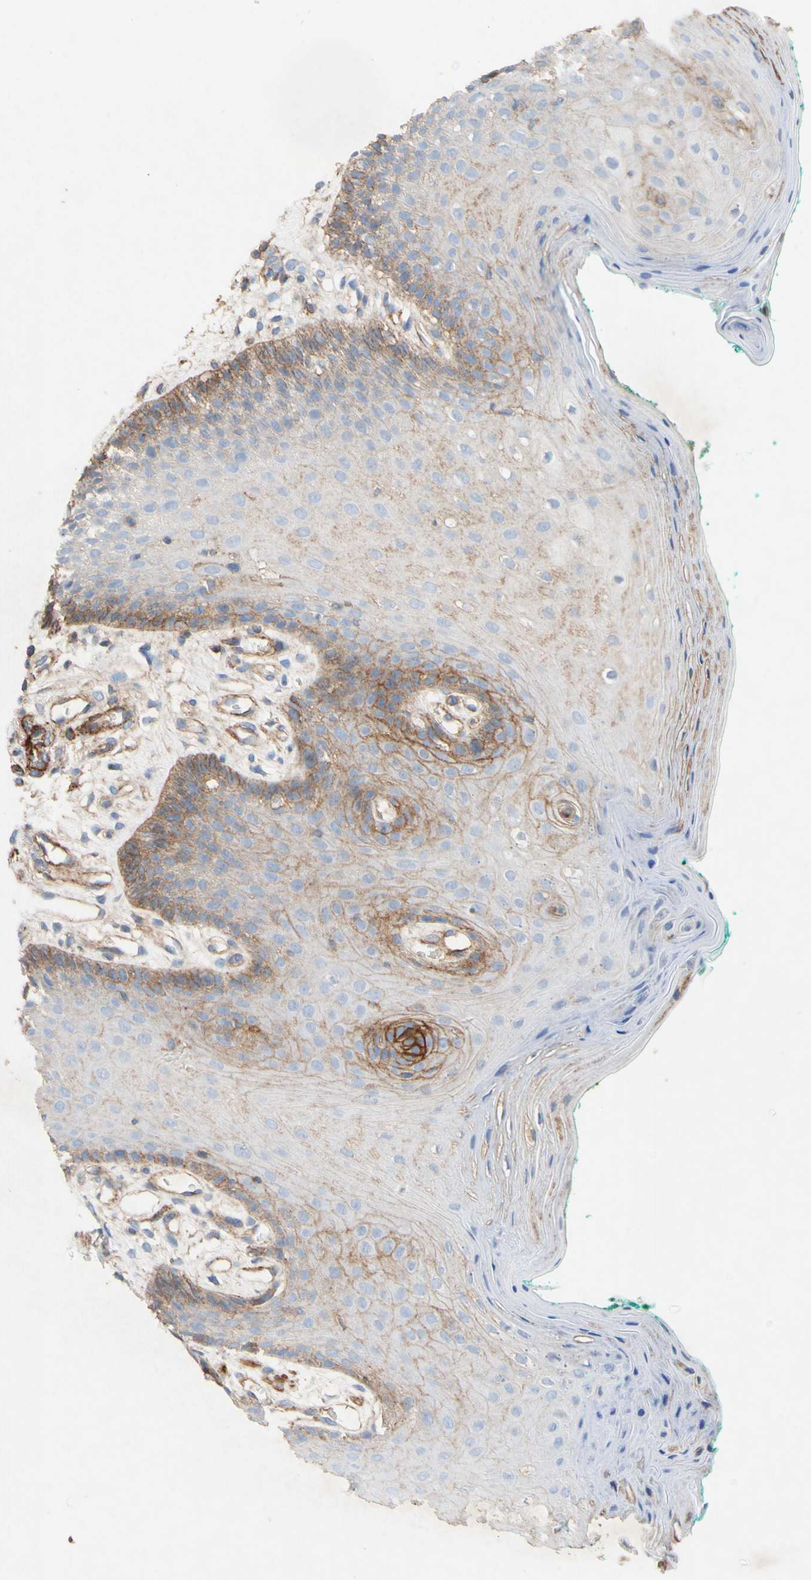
{"staining": {"intensity": "moderate", "quantity": "<25%", "location": "cytoplasmic/membranous"}, "tissue": "oral mucosa", "cell_type": "Squamous epithelial cells", "image_type": "normal", "snomed": [{"axis": "morphology", "description": "Normal tissue, NOS"}, {"axis": "topography", "description": "Skeletal muscle"}, {"axis": "topography", "description": "Oral tissue"}, {"axis": "topography", "description": "Peripheral nerve tissue"}], "caption": "Immunohistochemical staining of normal oral mucosa displays moderate cytoplasmic/membranous protein positivity in approximately <25% of squamous epithelial cells.", "gene": "ATP2A3", "patient": {"sex": "female", "age": 84}}